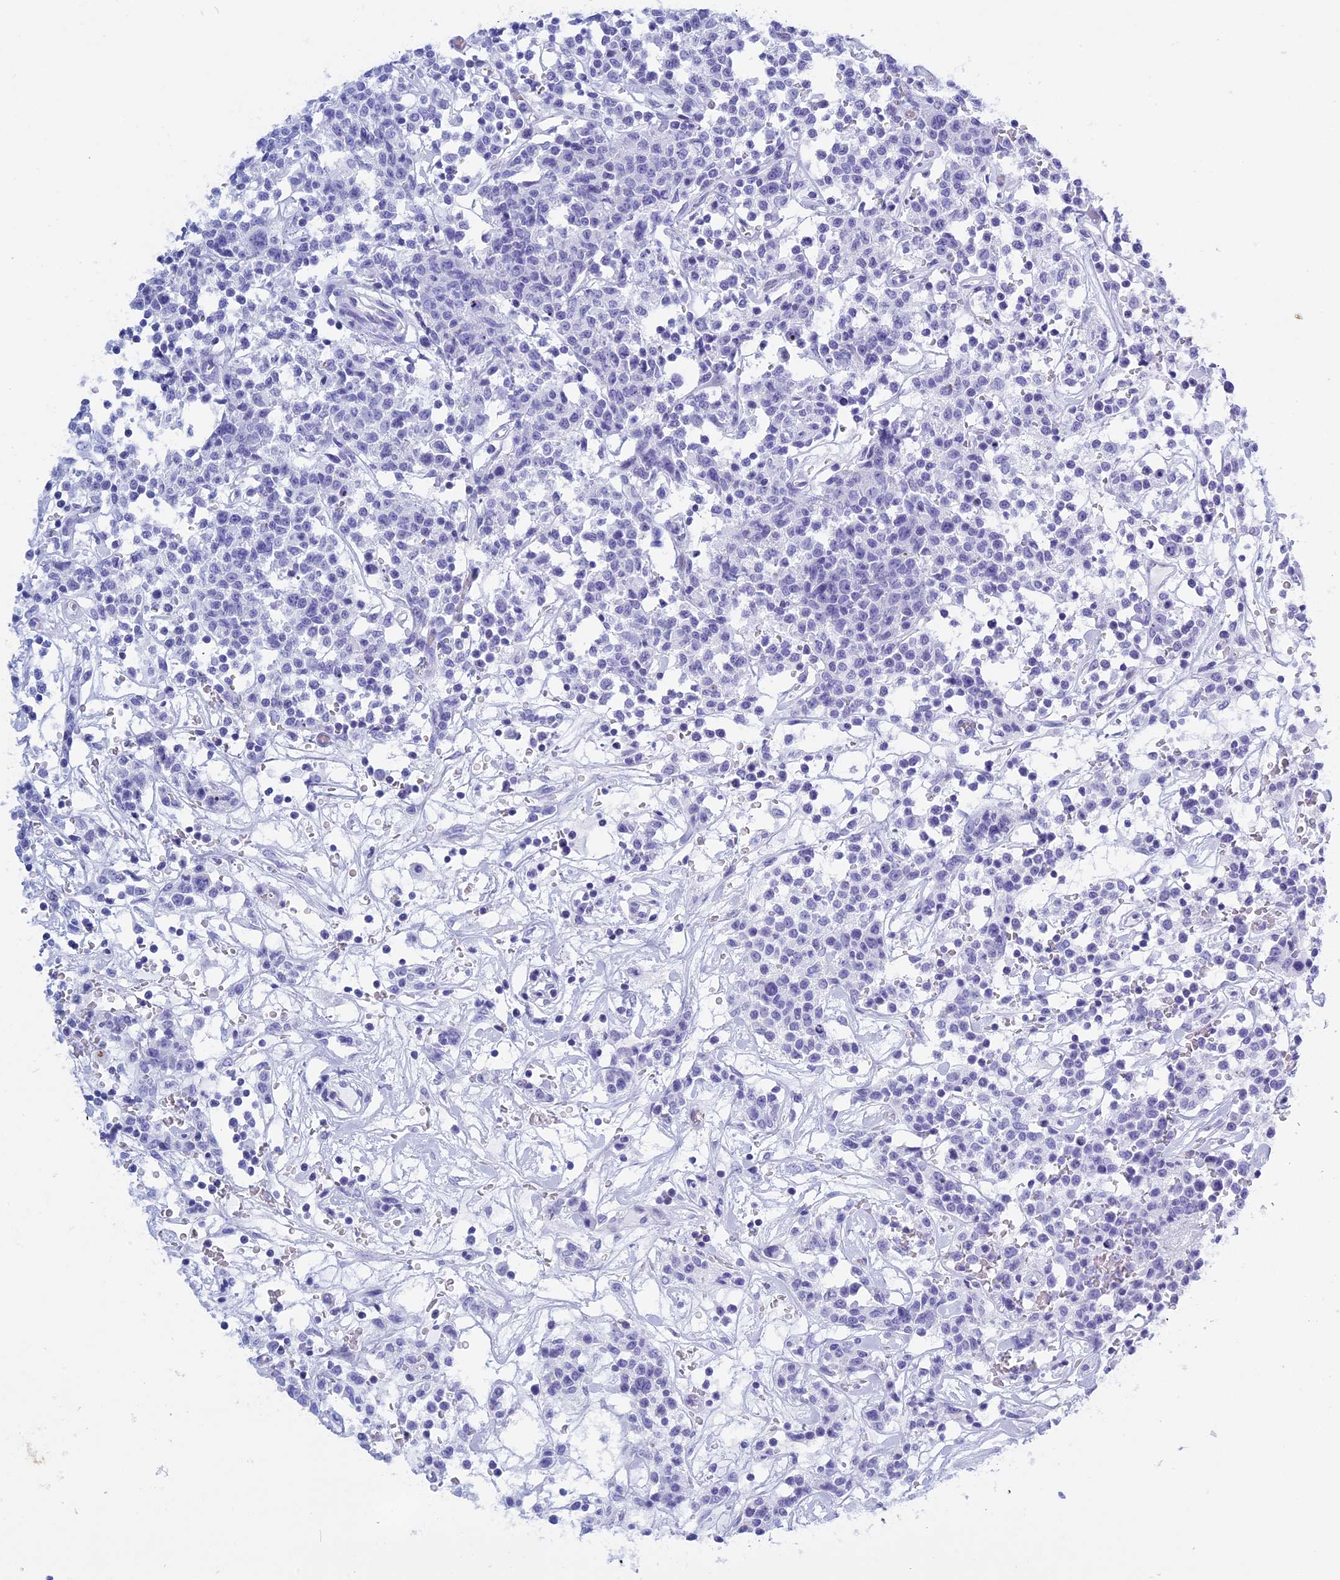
{"staining": {"intensity": "negative", "quantity": "none", "location": "none"}, "tissue": "lymphoma", "cell_type": "Tumor cells", "image_type": "cancer", "snomed": [{"axis": "morphology", "description": "Malignant lymphoma, non-Hodgkin's type, Low grade"}, {"axis": "topography", "description": "Small intestine"}], "caption": "Tumor cells show no significant protein expression in lymphoma. (DAB (3,3'-diaminobenzidine) IHC visualized using brightfield microscopy, high magnification).", "gene": "KCTD21", "patient": {"sex": "female", "age": 59}}